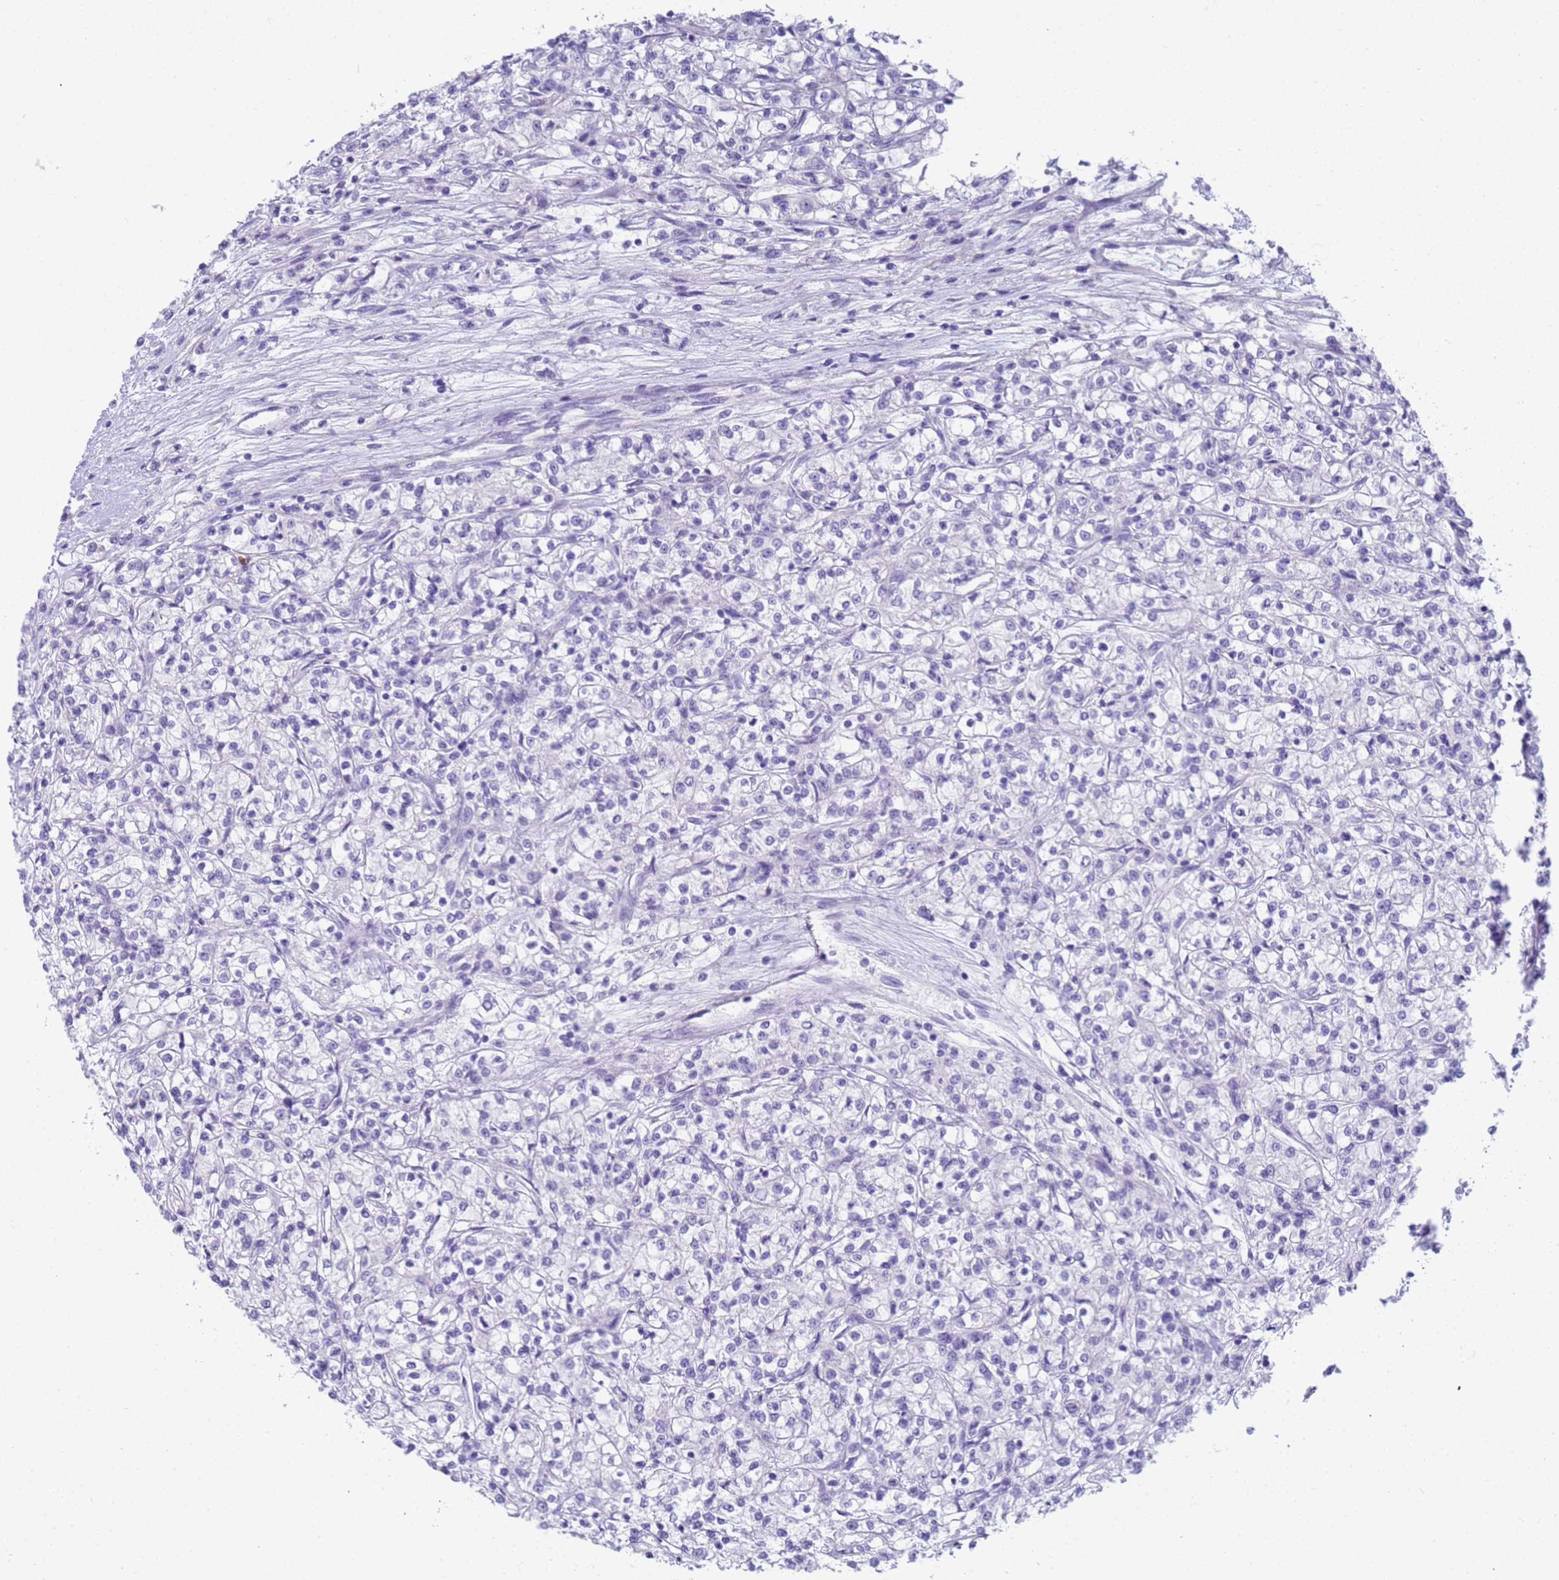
{"staining": {"intensity": "negative", "quantity": "none", "location": "none"}, "tissue": "renal cancer", "cell_type": "Tumor cells", "image_type": "cancer", "snomed": [{"axis": "morphology", "description": "Adenocarcinoma, NOS"}, {"axis": "topography", "description": "Kidney"}], "caption": "The IHC micrograph has no significant positivity in tumor cells of renal cancer tissue.", "gene": "RNASE2", "patient": {"sex": "female", "age": 59}}